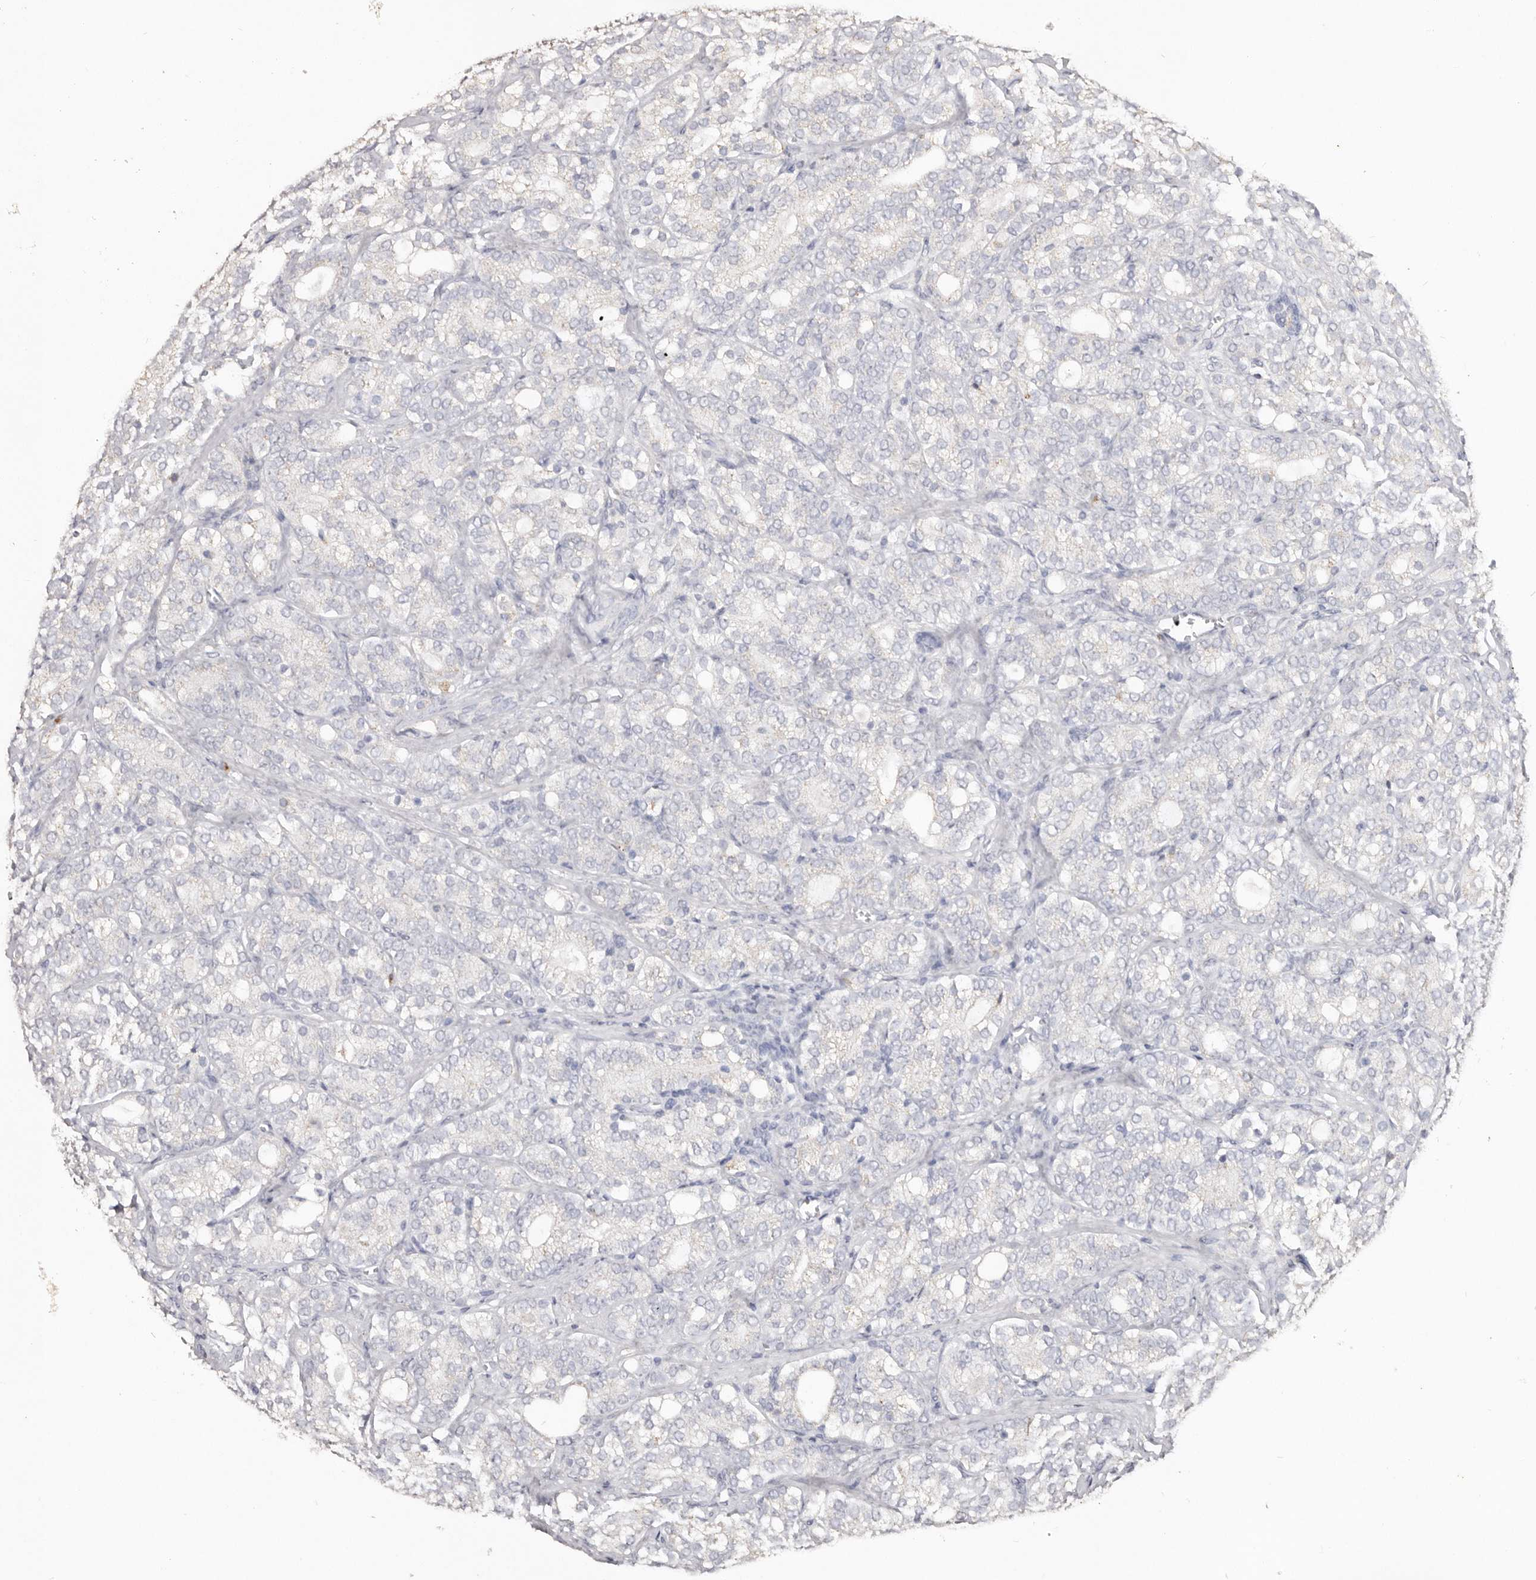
{"staining": {"intensity": "negative", "quantity": "none", "location": "none"}, "tissue": "prostate cancer", "cell_type": "Tumor cells", "image_type": "cancer", "snomed": [{"axis": "morphology", "description": "Adenocarcinoma, High grade"}, {"axis": "topography", "description": "Prostate"}], "caption": "Immunohistochemistry (IHC) of prostate cancer (adenocarcinoma (high-grade)) shows no staining in tumor cells. The staining is performed using DAB brown chromogen with nuclei counter-stained in using hematoxylin.", "gene": "LGALS7B", "patient": {"sex": "male", "age": 57}}